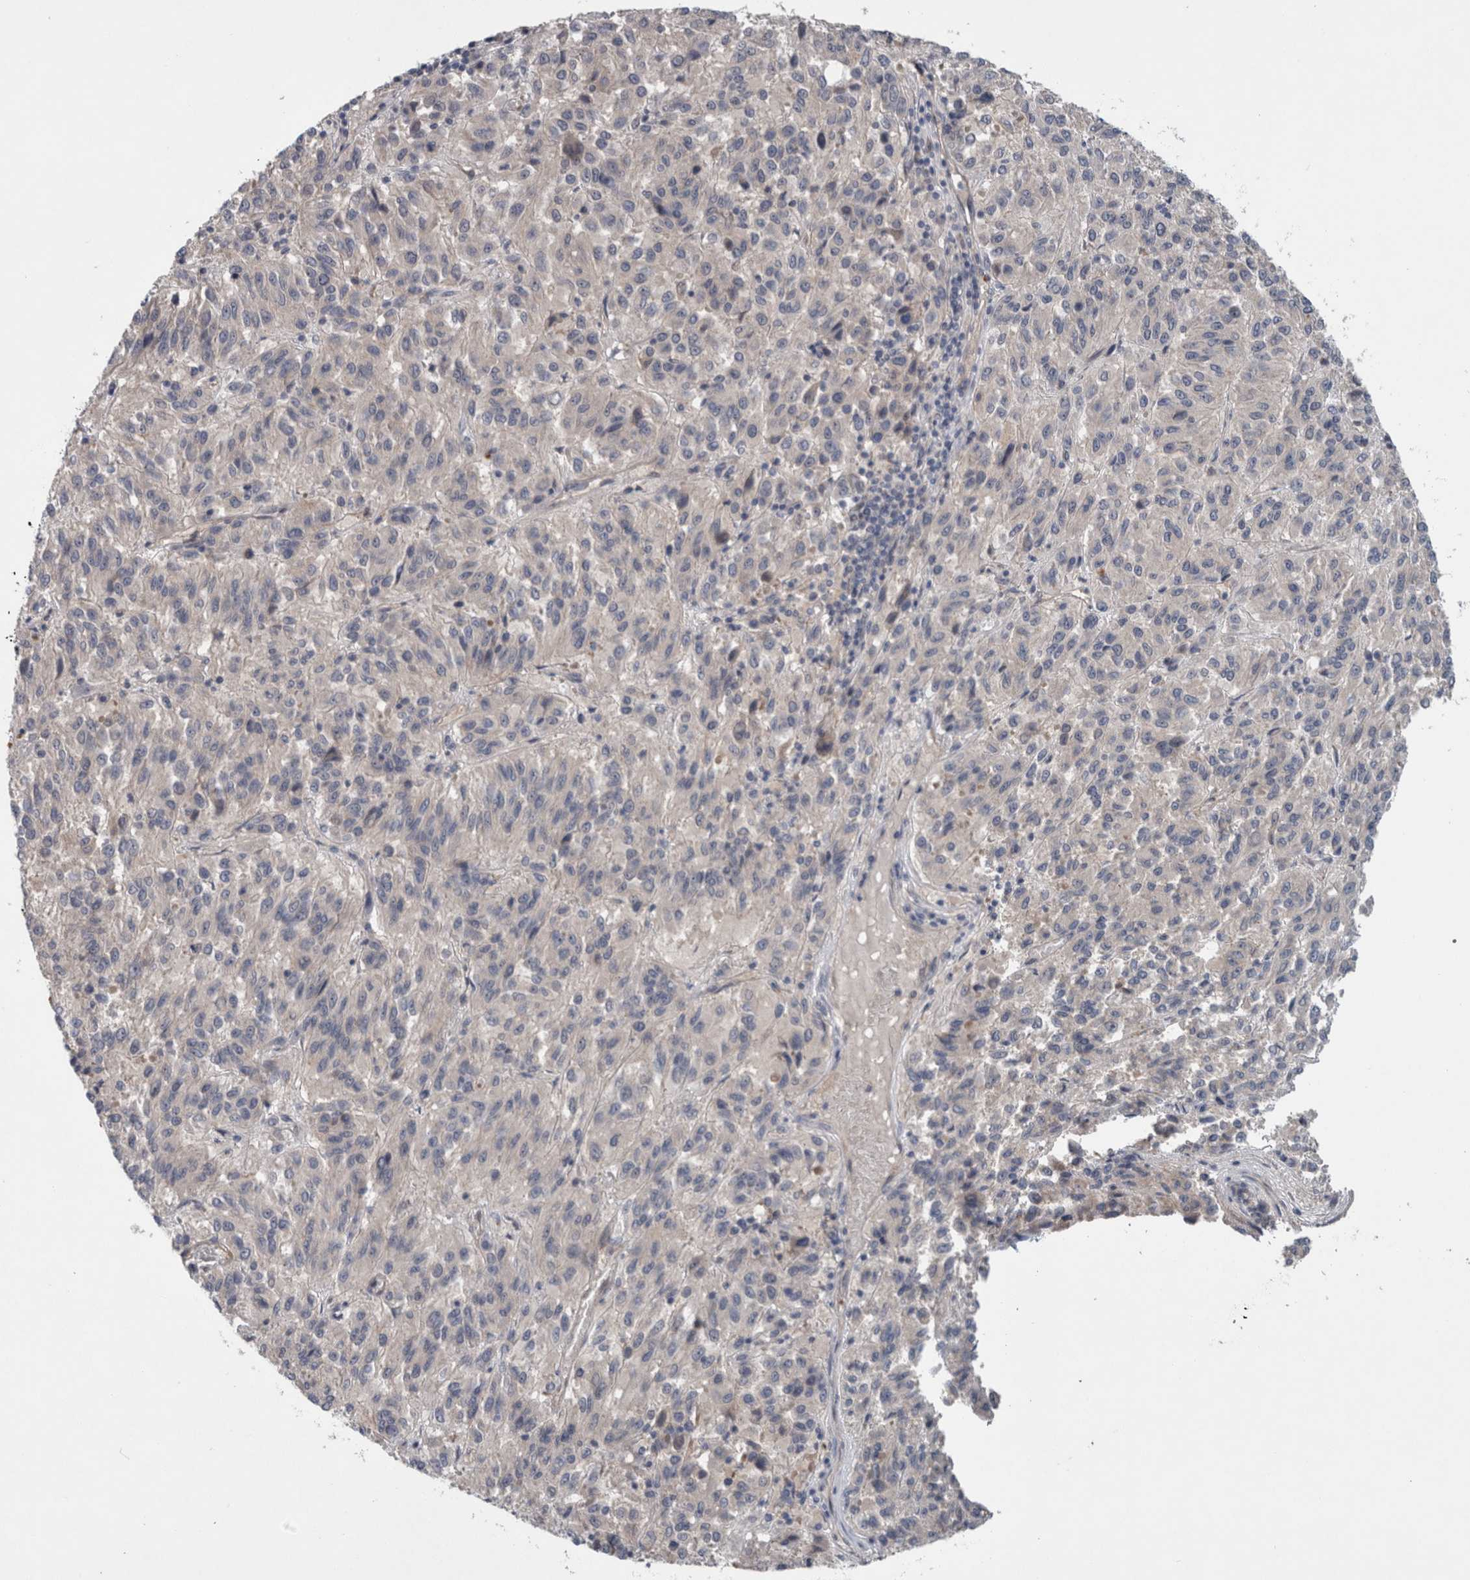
{"staining": {"intensity": "negative", "quantity": "none", "location": "none"}, "tissue": "melanoma", "cell_type": "Tumor cells", "image_type": "cancer", "snomed": [{"axis": "morphology", "description": "Malignant melanoma, Metastatic site"}, {"axis": "topography", "description": "Lung"}], "caption": "DAB immunohistochemical staining of human malignant melanoma (metastatic site) demonstrates no significant positivity in tumor cells.", "gene": "BCAM", "patient": {"sex": "male", "age": 64}}